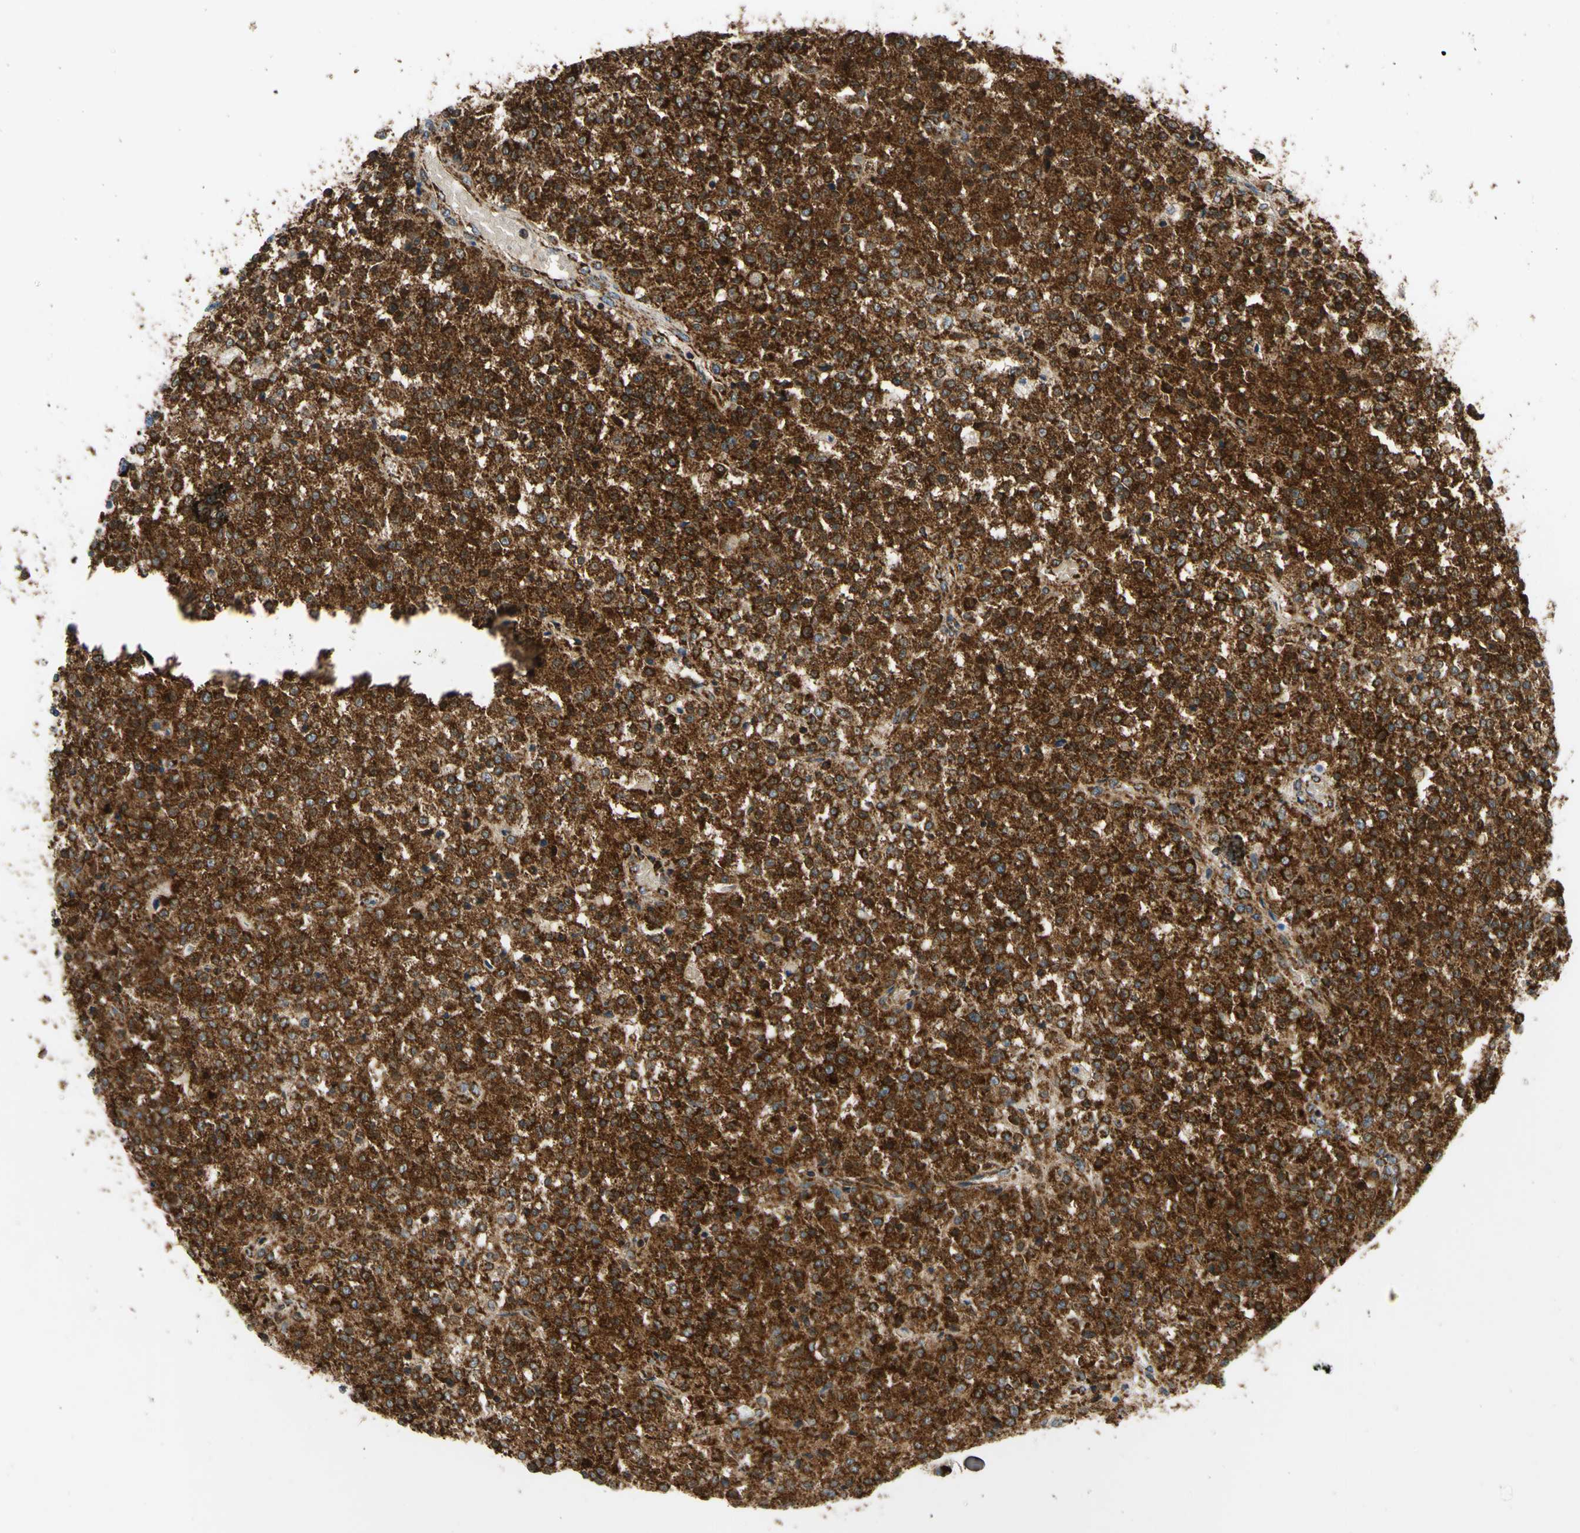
{"staining": {"intensity": "strong", "quantity": ">75%", "location": "cytoplasmic/membranous"}, "tissue": "testis cancer", "cell_type": "Tumor cells", "image_type": "cancer", "snomed": [{"axis": "morphology", "description": "Seminoma, NOS"}, {"axis": "topography", "description": "Testis"}], "caption": "This is an image of immunohistochemistry staining of testis cancer, which shows strong expression in the cytoplasmic/membranous of tumor cells.", "gene": "MAVS", "patient": {"sex": "male", "age": 59}}